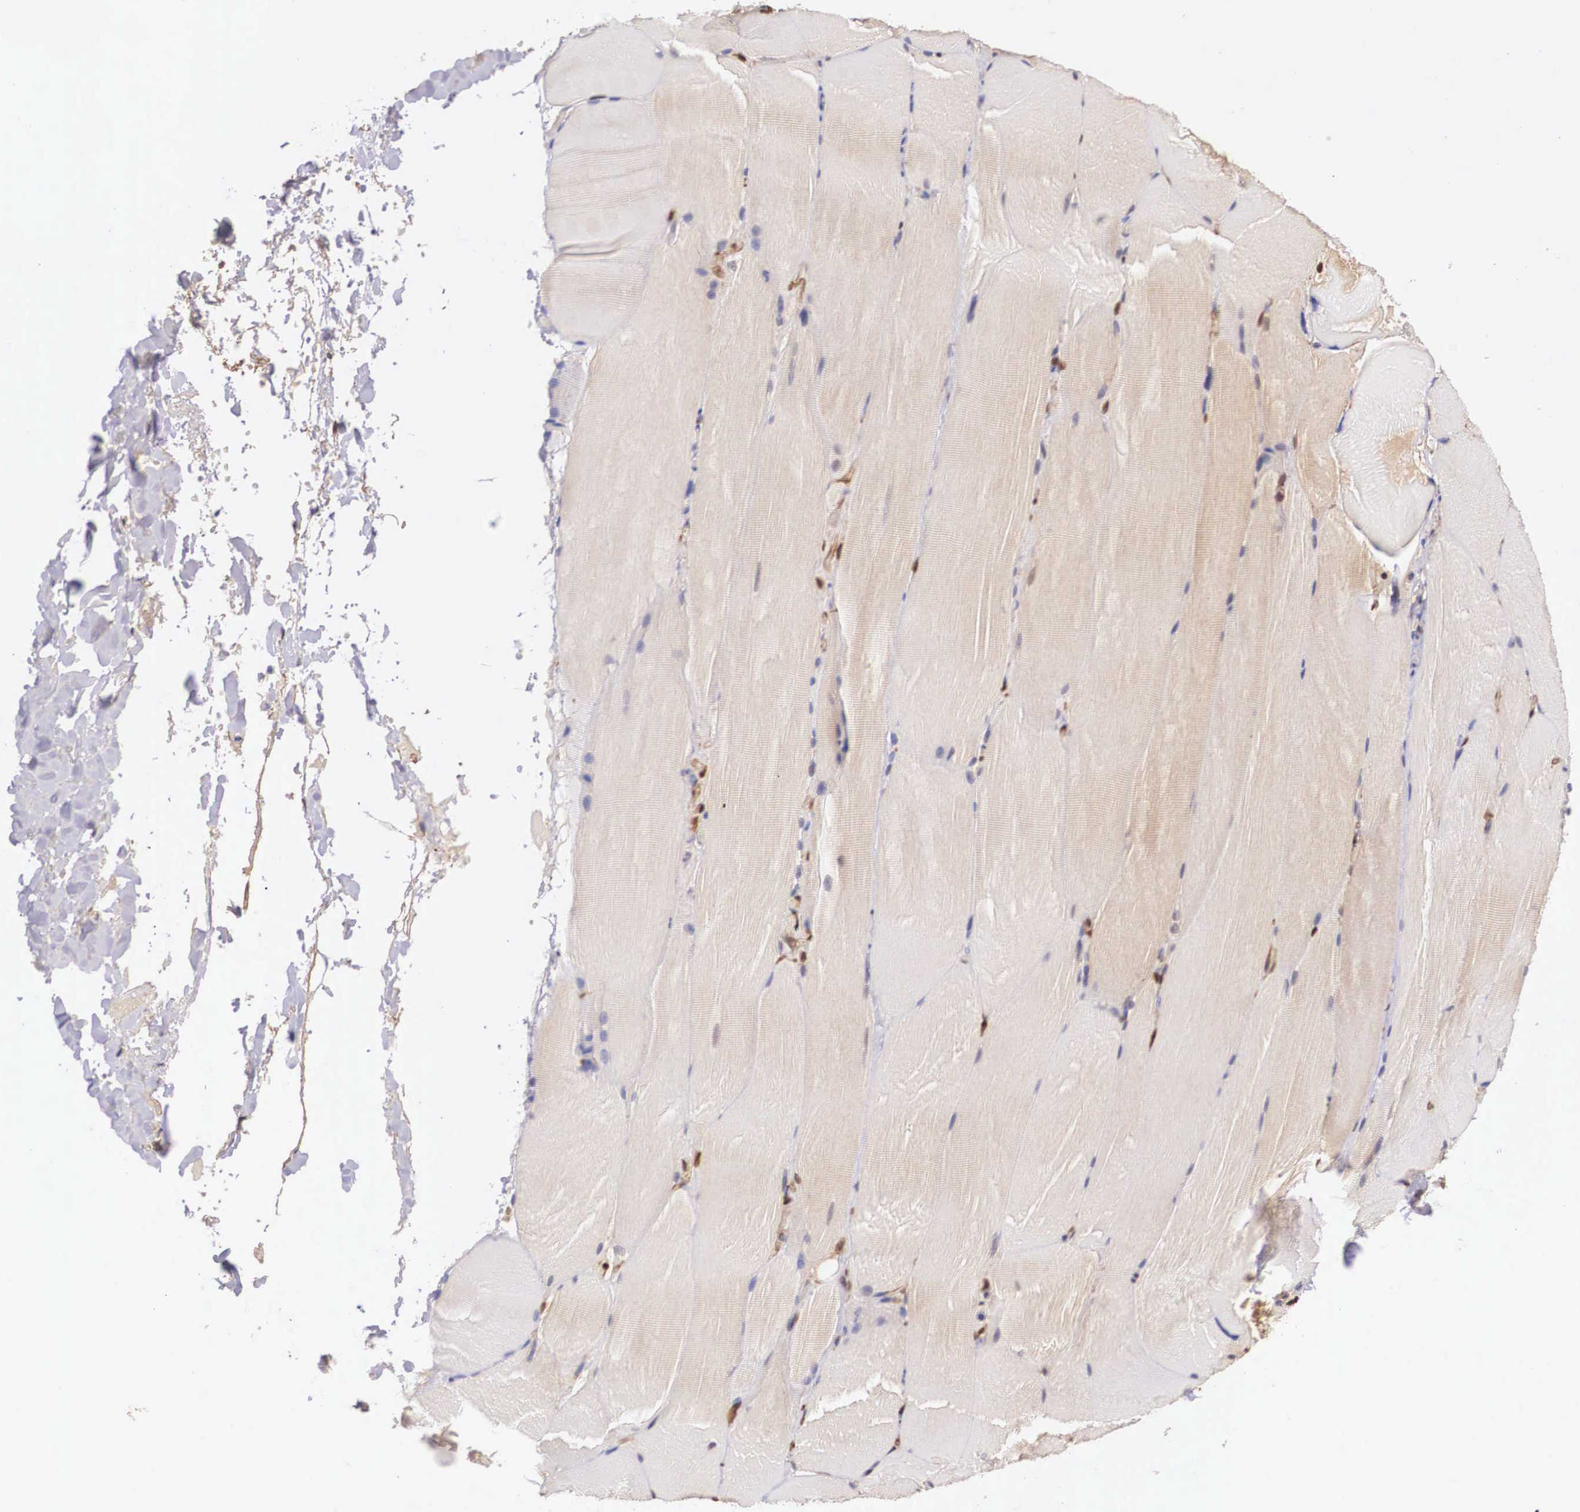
{"staining": {"intensity": "negative", "quantity": "none", "location": "none"}, "tissue": "skeletal muscle", "cell_type": "Myocytes", "image_type": "normal", "snomed": [{"axis": "morphology", "description": "Normal tissue, NOS"}, {"axis": "topography", "description": "Skeletal muscle"}], "caption": "Immunohistochemistry (IHC) of unremarkable skeletal muscle shows no staining in myocytes.", "gene": "LGALS1", "patient": {"sex": "male", "age": 71}}